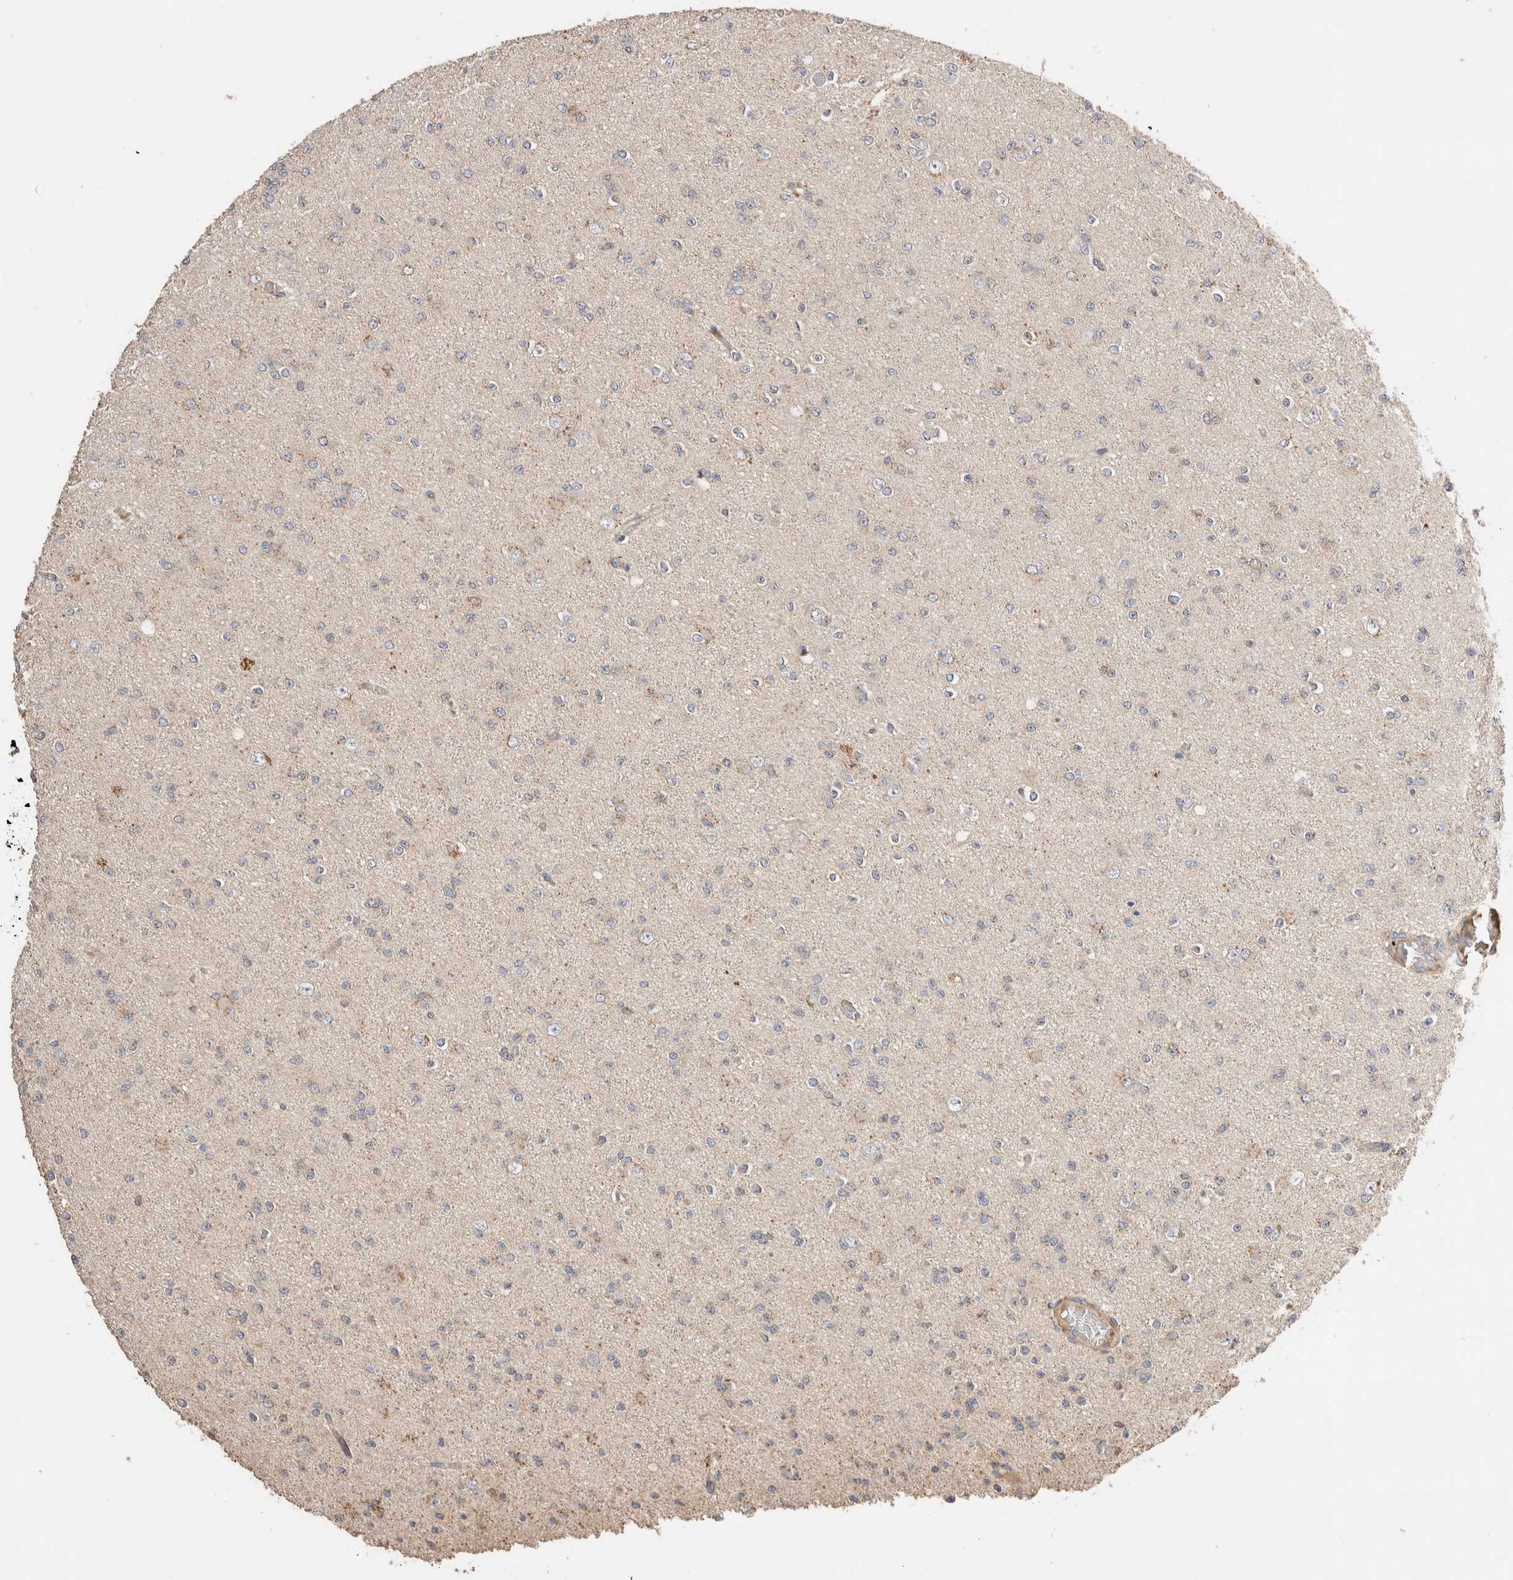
{"staining": {"intensity": "negative", "quantity": "none", "location": "none"}, "tissue": "glioma", "cell_type": "Tumor cells", "image_type": "cancer", "snomed": [{"axis": "morphology", "description": "Glioma, malignant, Low grade"}, {"axis": "topography", "description": "Brain"}], "caption": "DAB immunohistochemical staining of human glioma demonstrates no significant positivity in tumor cells.", "gene": "WDR91", "patient": {"sex": "female", "age": 22}}